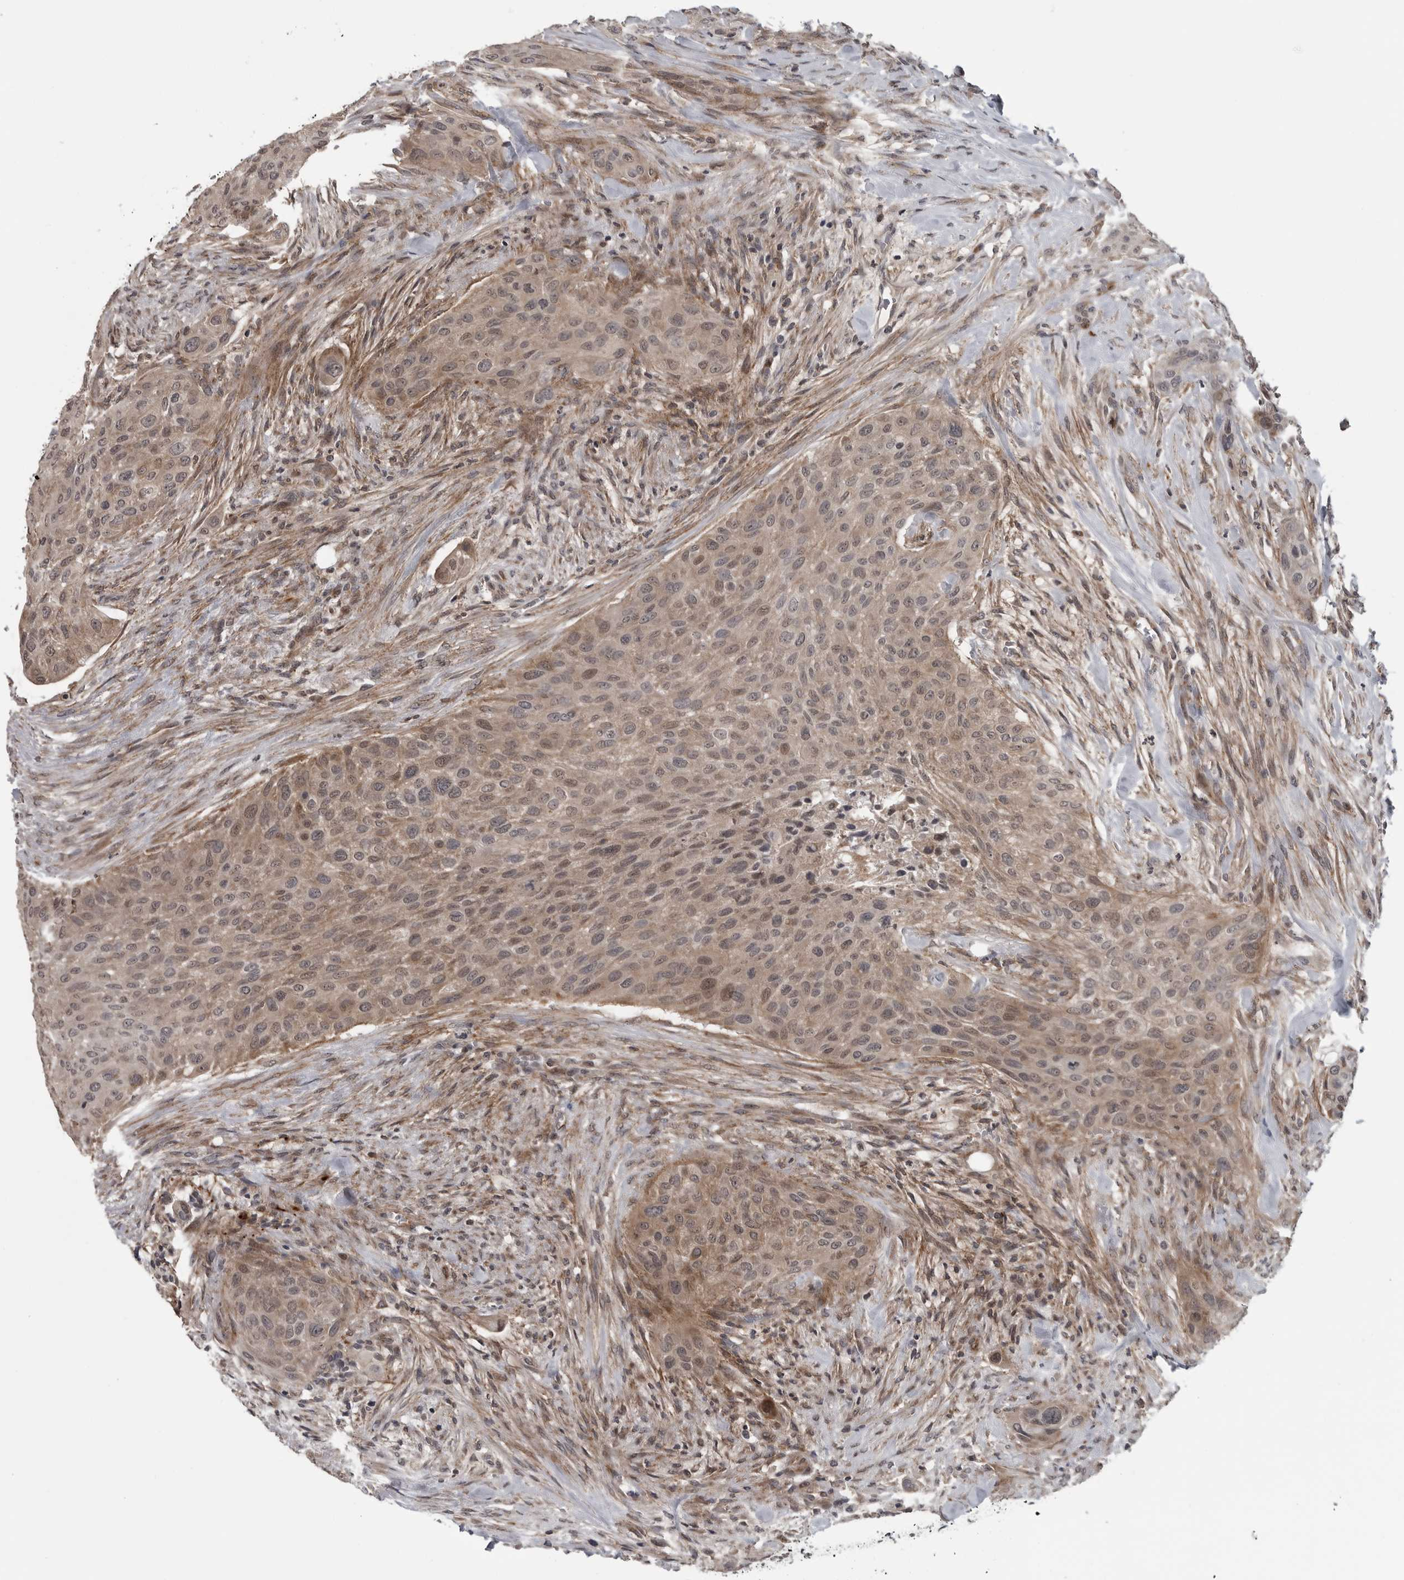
{"staining": {"intensity": "weak", "quantity": ">75%", "location": "cytoplasmic/membranous,nuclear"}, "tissue": "urothelial cancer", "cell_type": "Tumor cells", "image_type": "cancer", "snomed": [{"axis": "morphology", "description": "Urothelial carcinoma, High grade"}, {"axis": "topography", "description": "Urinary bladder"}], "caption": "Brown immunohistochemical staining in urothelial cancer exhibits weak cytoplasmic/membranous and nuclear expression in about >75% of tumor cells.", "gene": "FAAP100", "patient": {"sex": "male", "age": 35}}